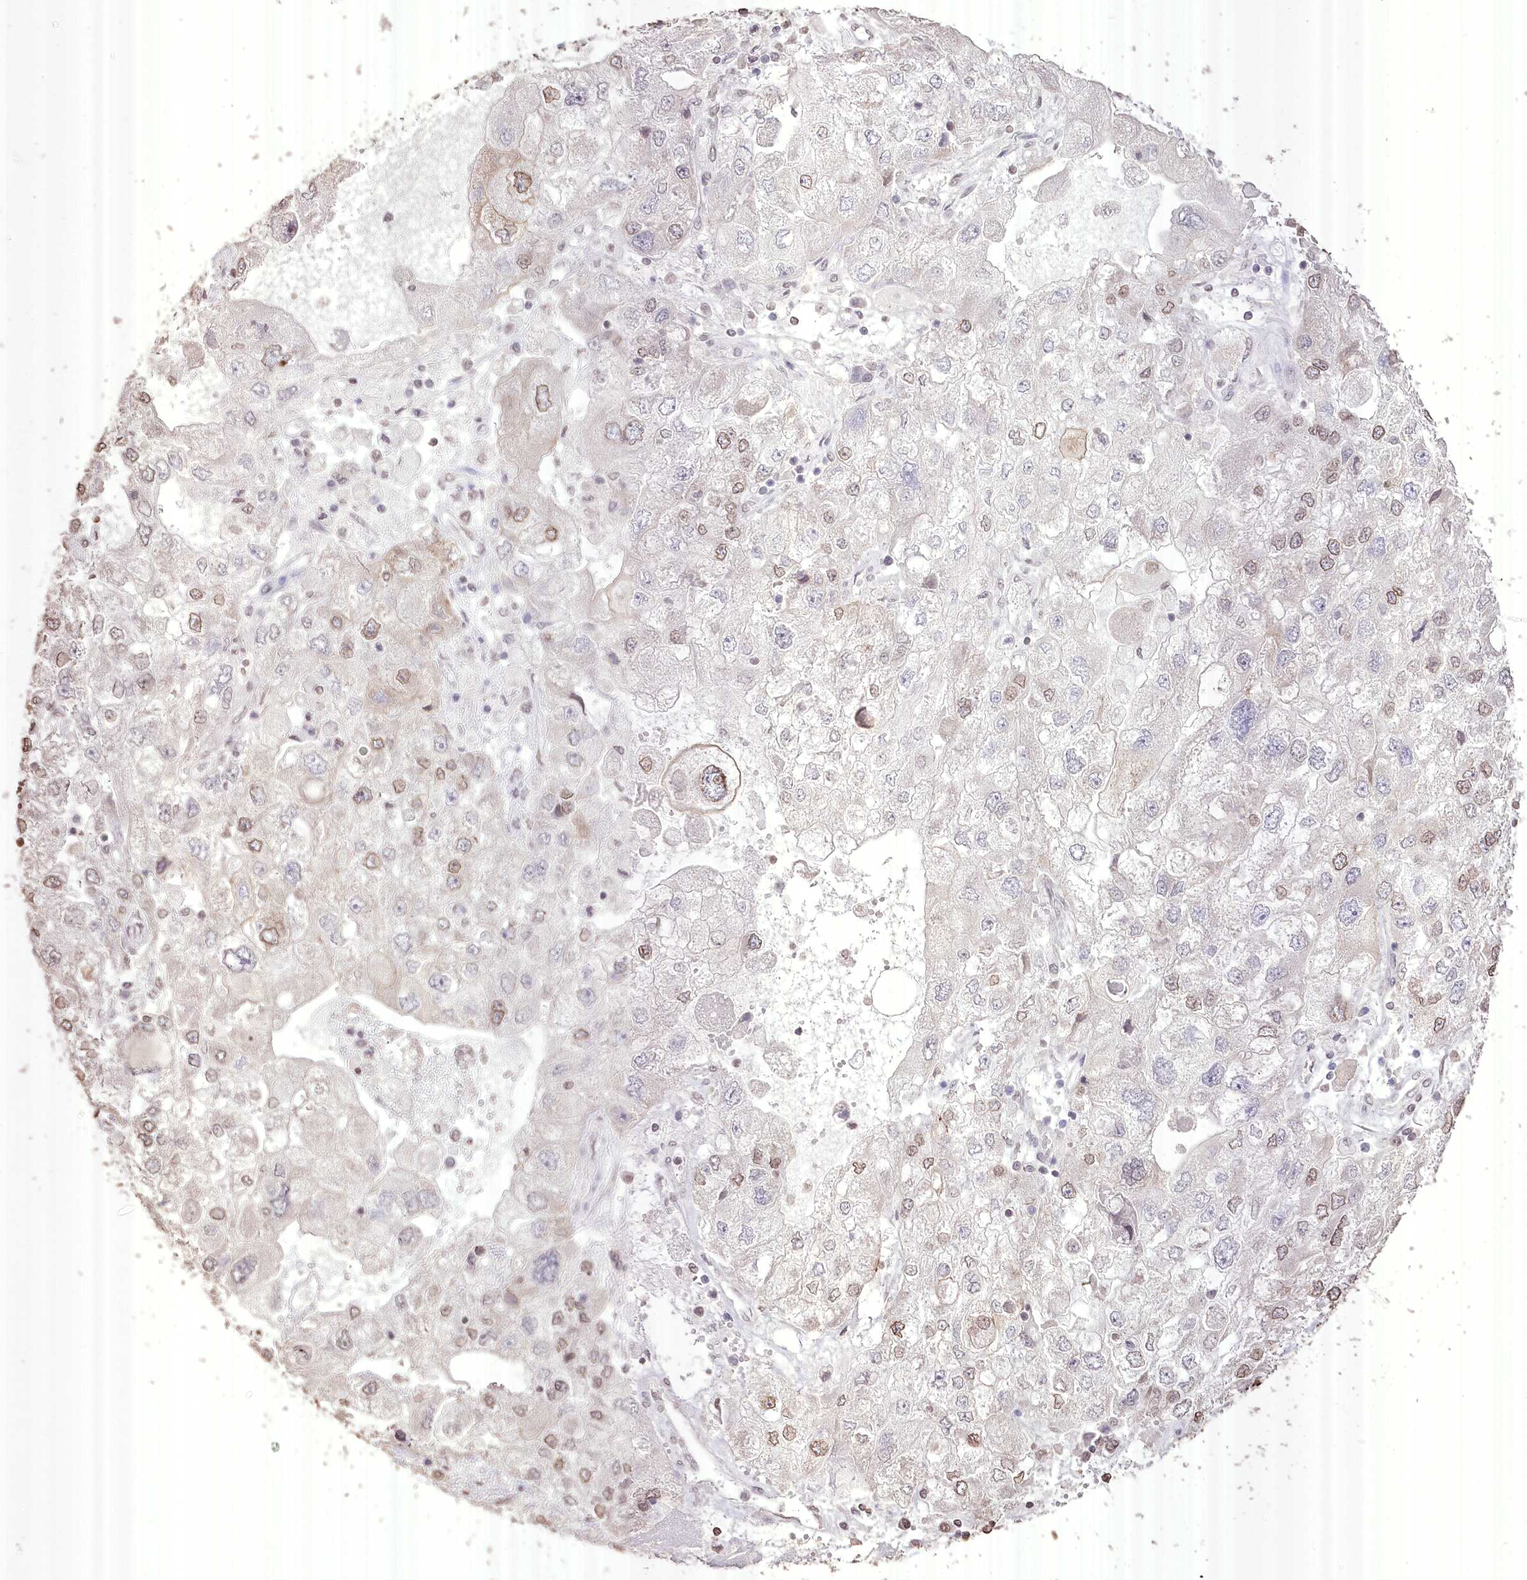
{"staining": {"intensity": "moderate", "quantity": "<25%", "location": "cytoplasmic/membranous,nuclear"}, "tissue": "endometrial cancer", "cell_type": "Tumor cells", "image_type": "cancer", "snomed": [{"axis": "morphology", "description": "Adenocarcinoma, NOS"}, {"axis": "topography", "description": "Endometrium"}], "caption": "This is an image of IHC staining of endometrial cancer (adenocarcinoma), which shows moderate expression in the cytoplasmic/membranous and nuclear of tumor cells.", "gene": "SLC39A10", "patient": {"sex": "female", "age": 49}}